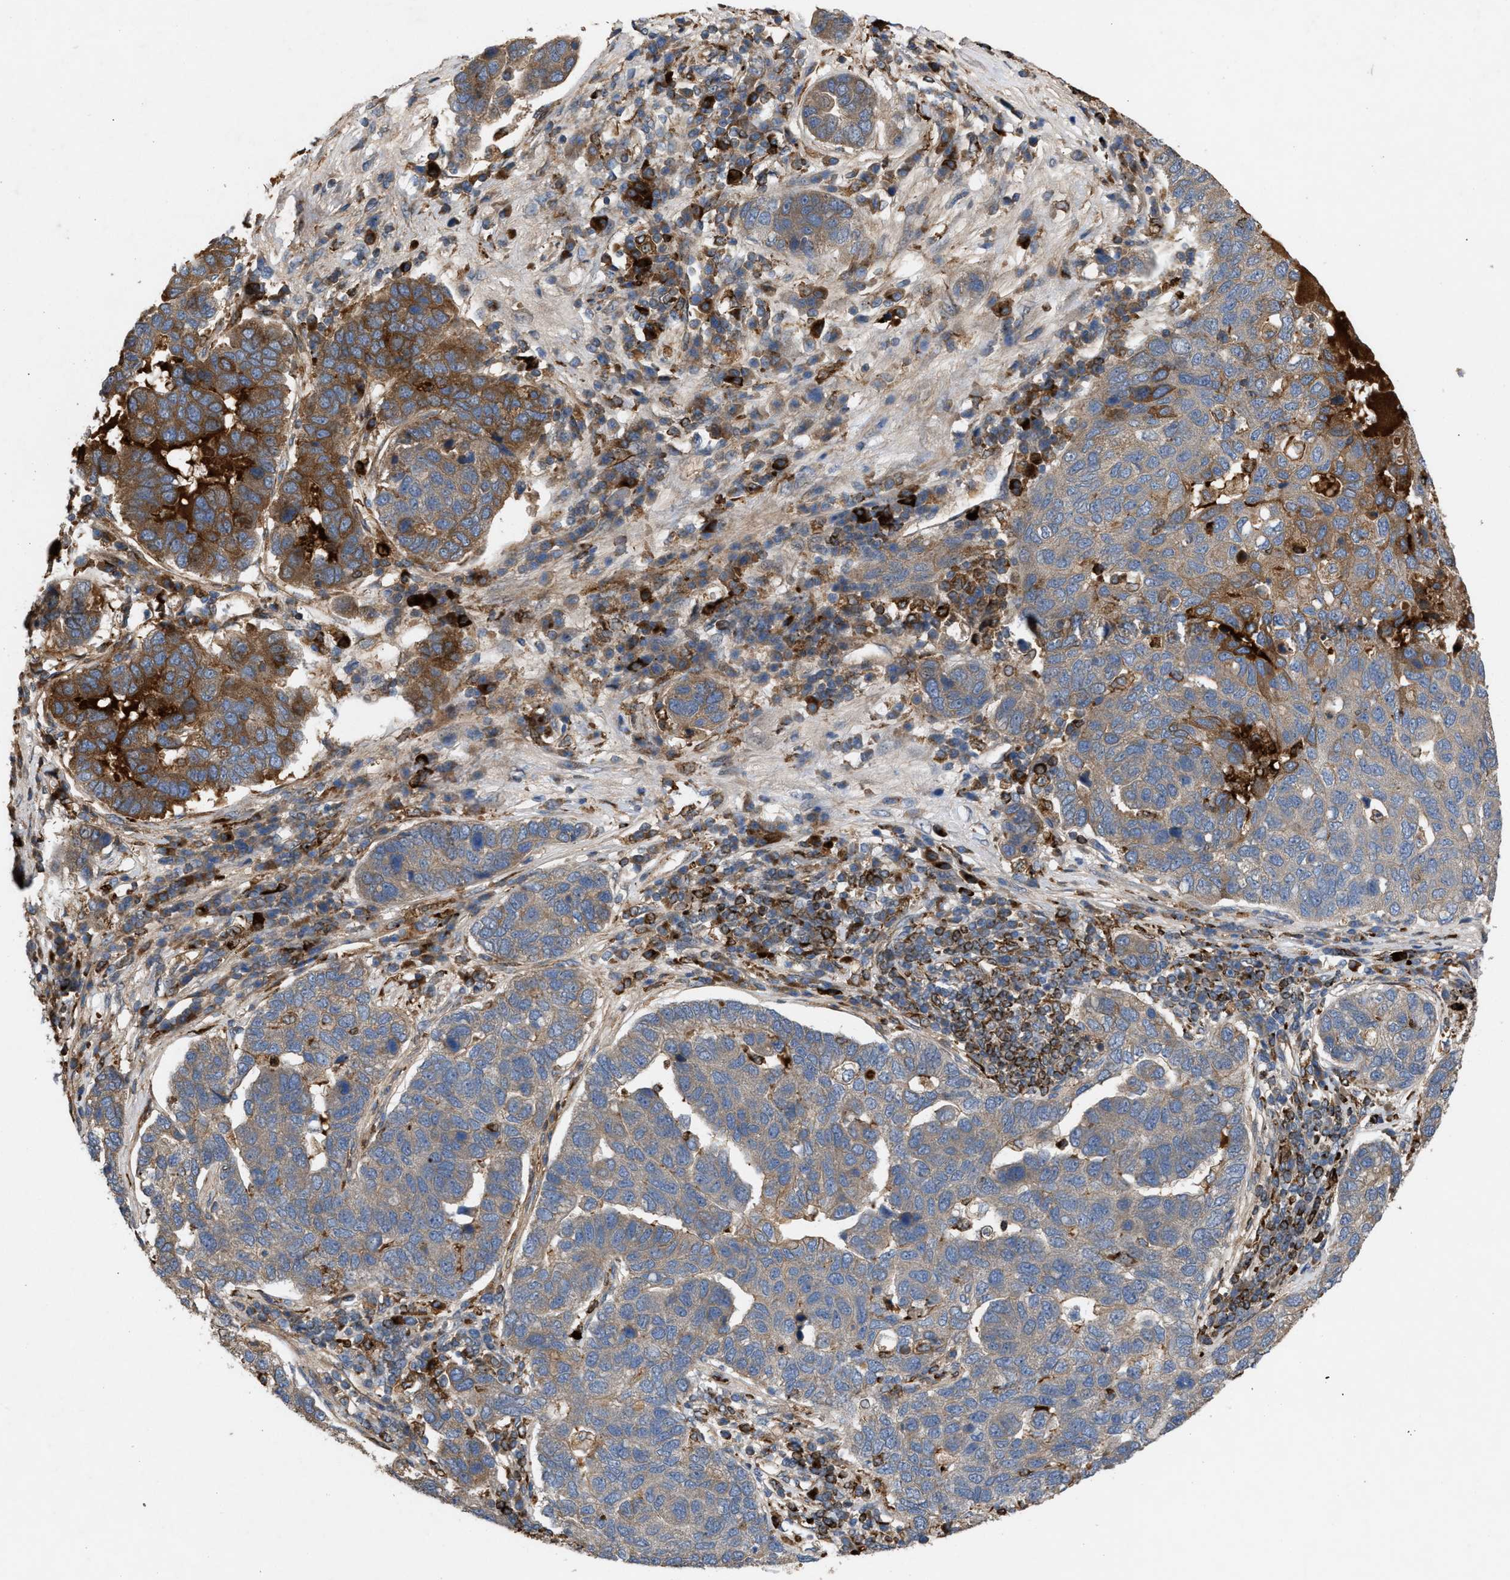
{"staining": {"intensity": "moderate", "quantity": "<25%", "location": "cytoplasmic/membranous"}, "tissue": "pancreatic cancer", "cell_type": "Tumor cells", "image_type": "cancer", "snomed": [{"axis": "morphology", "description": "Adenocarcinoma, NOS"}, {"axis": "topography", "description": "Pancreas"}], "caption": "Protein expression analysis of human pancreatic adenocarcinoma reveals moderate cytoplasmic/membranous staining in about <25% of tumor cells.", "gene": "GCC1", "patient": {"sex": "female", "age": 61}}